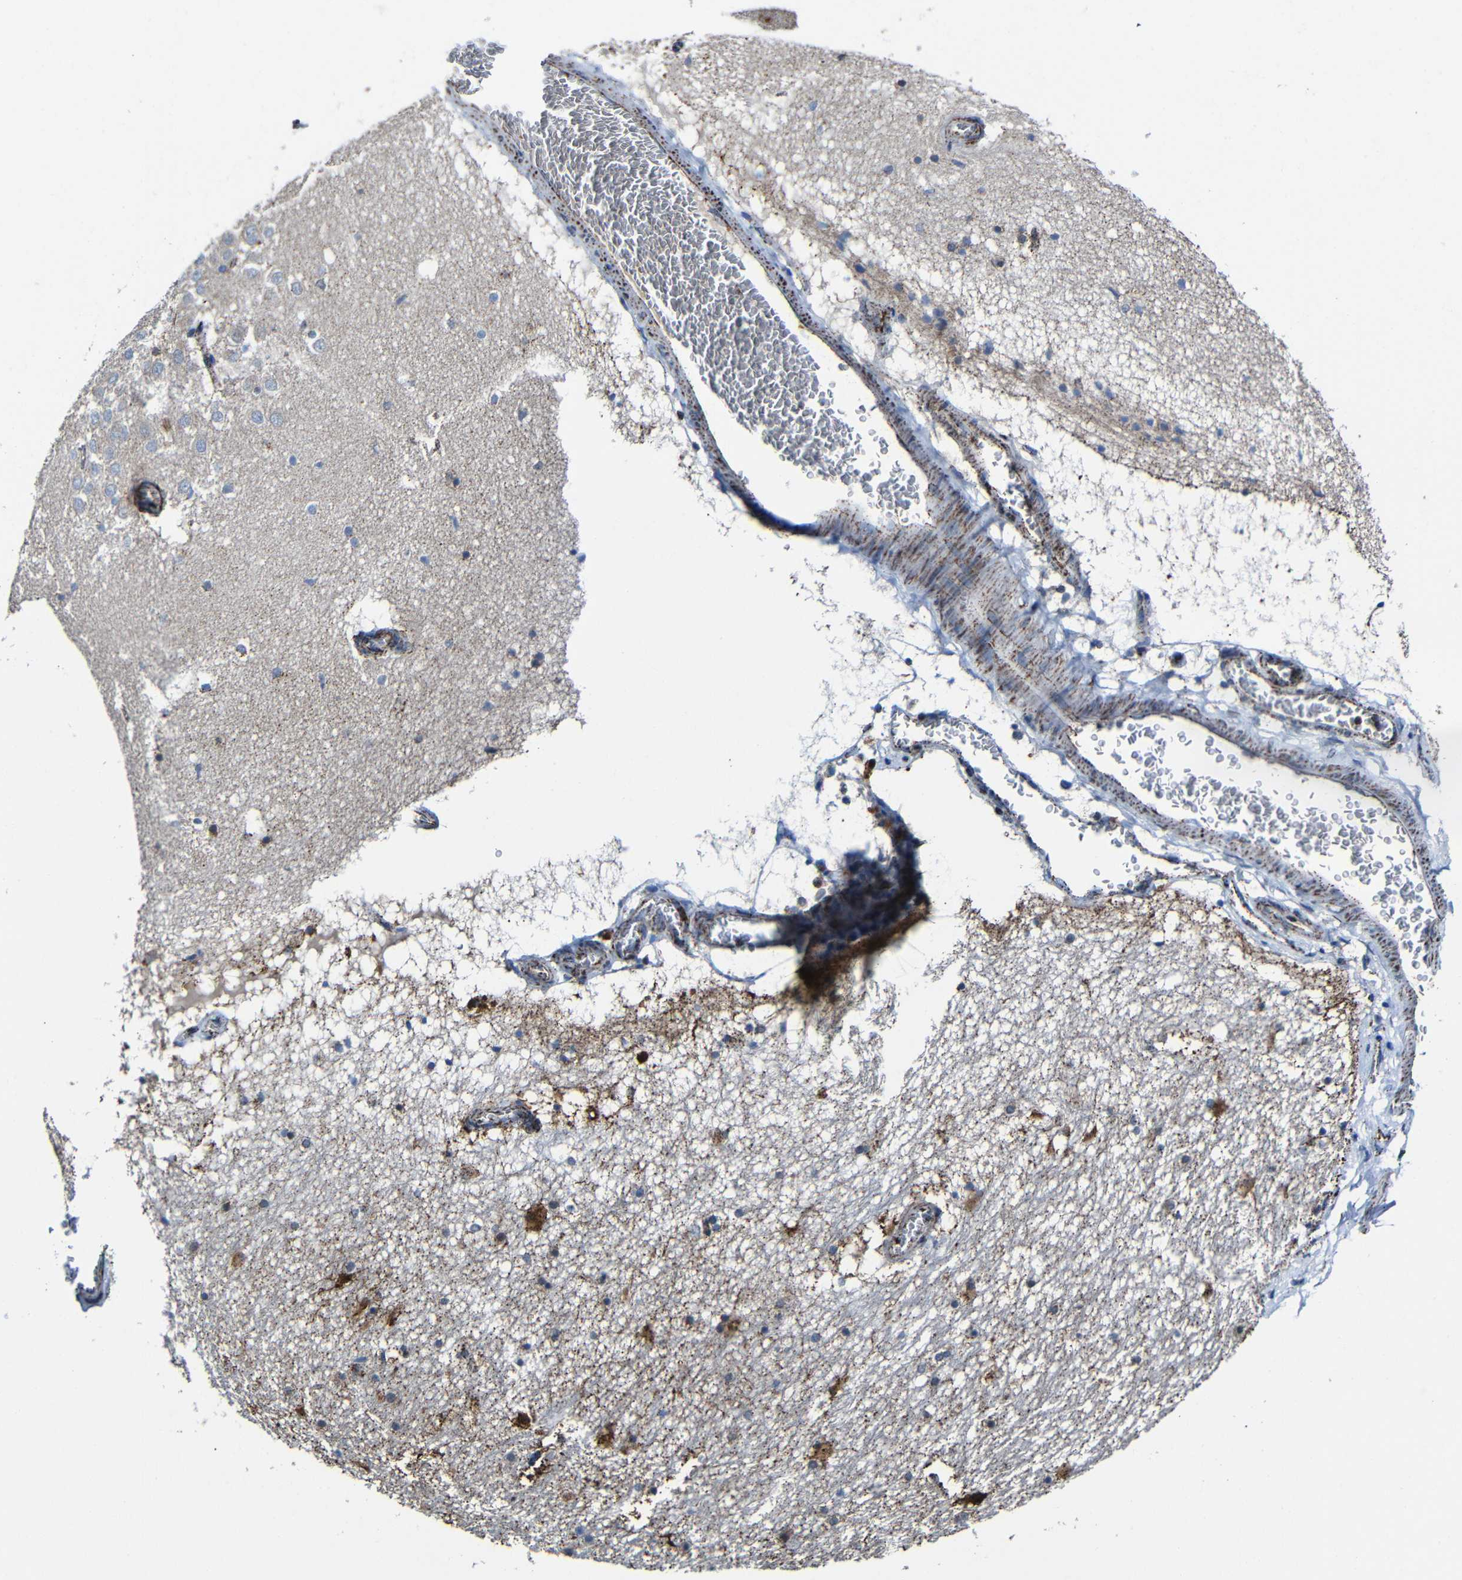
{"staining": {"intensity": "strong", "quantity": "<25%", "location": "nuclear"}, "tissue": "hippocampus", "cell_type": "Glial cells", "image_type": "normal", "snomed": [{"axis": "morphology", "description": "Normal tissue, NOS"}, {"axis": "topography", "description": "Hippocampus"}], "caption": "The micrograph exhibits immunohistochemical staining of unremarkable hippocampus. There is strong nuclear positivity is appreciated in about <25% of glial cells.", "gene": "CA5B", "patient": {"sex": "male", "age": 45}}